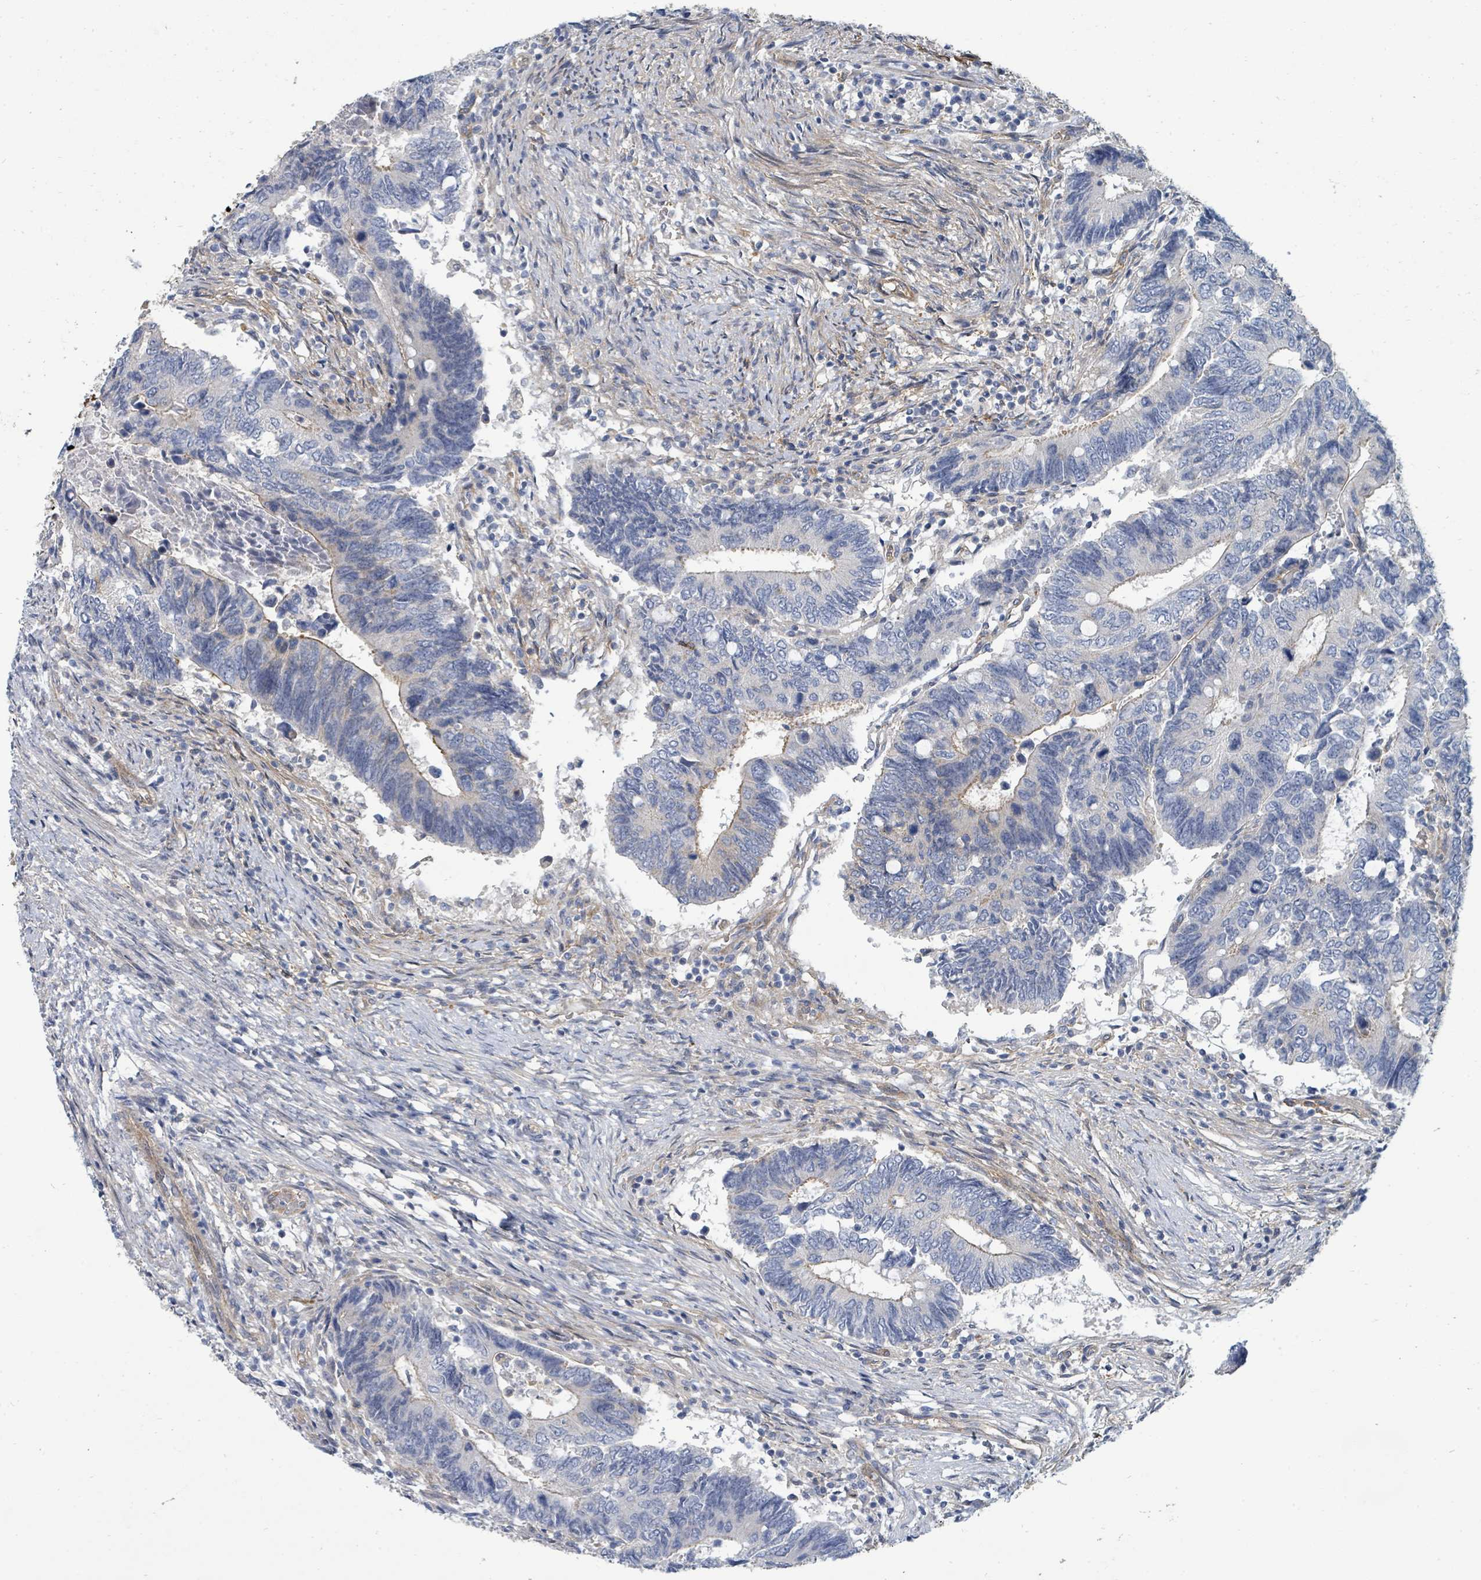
{"staining": {"intensity": "negative", "quantity": "none", "location": "none"}, "tissue": "colorectal cancer", "cell_type": "Tumor cells", "image_type": "cancer", "snomed": [{"axis": "morphology", "description": "Adenocarcinoma, NOS"}, {"axis": "topography", "description": "Colon"}], "caption": "Protein analysis of colorectal cancer (adenocarcinoma) displays no significant positivity in tumor cells. The staining was performed using DAB (3,3'-diaminobenzidine) to visualize the protein expression in brown, while the nuclei were stained in blue with hematoxylin (Magnification: 20x).", "gene": "IFIT1", "patient": {"sex": "male", "age": 87}}